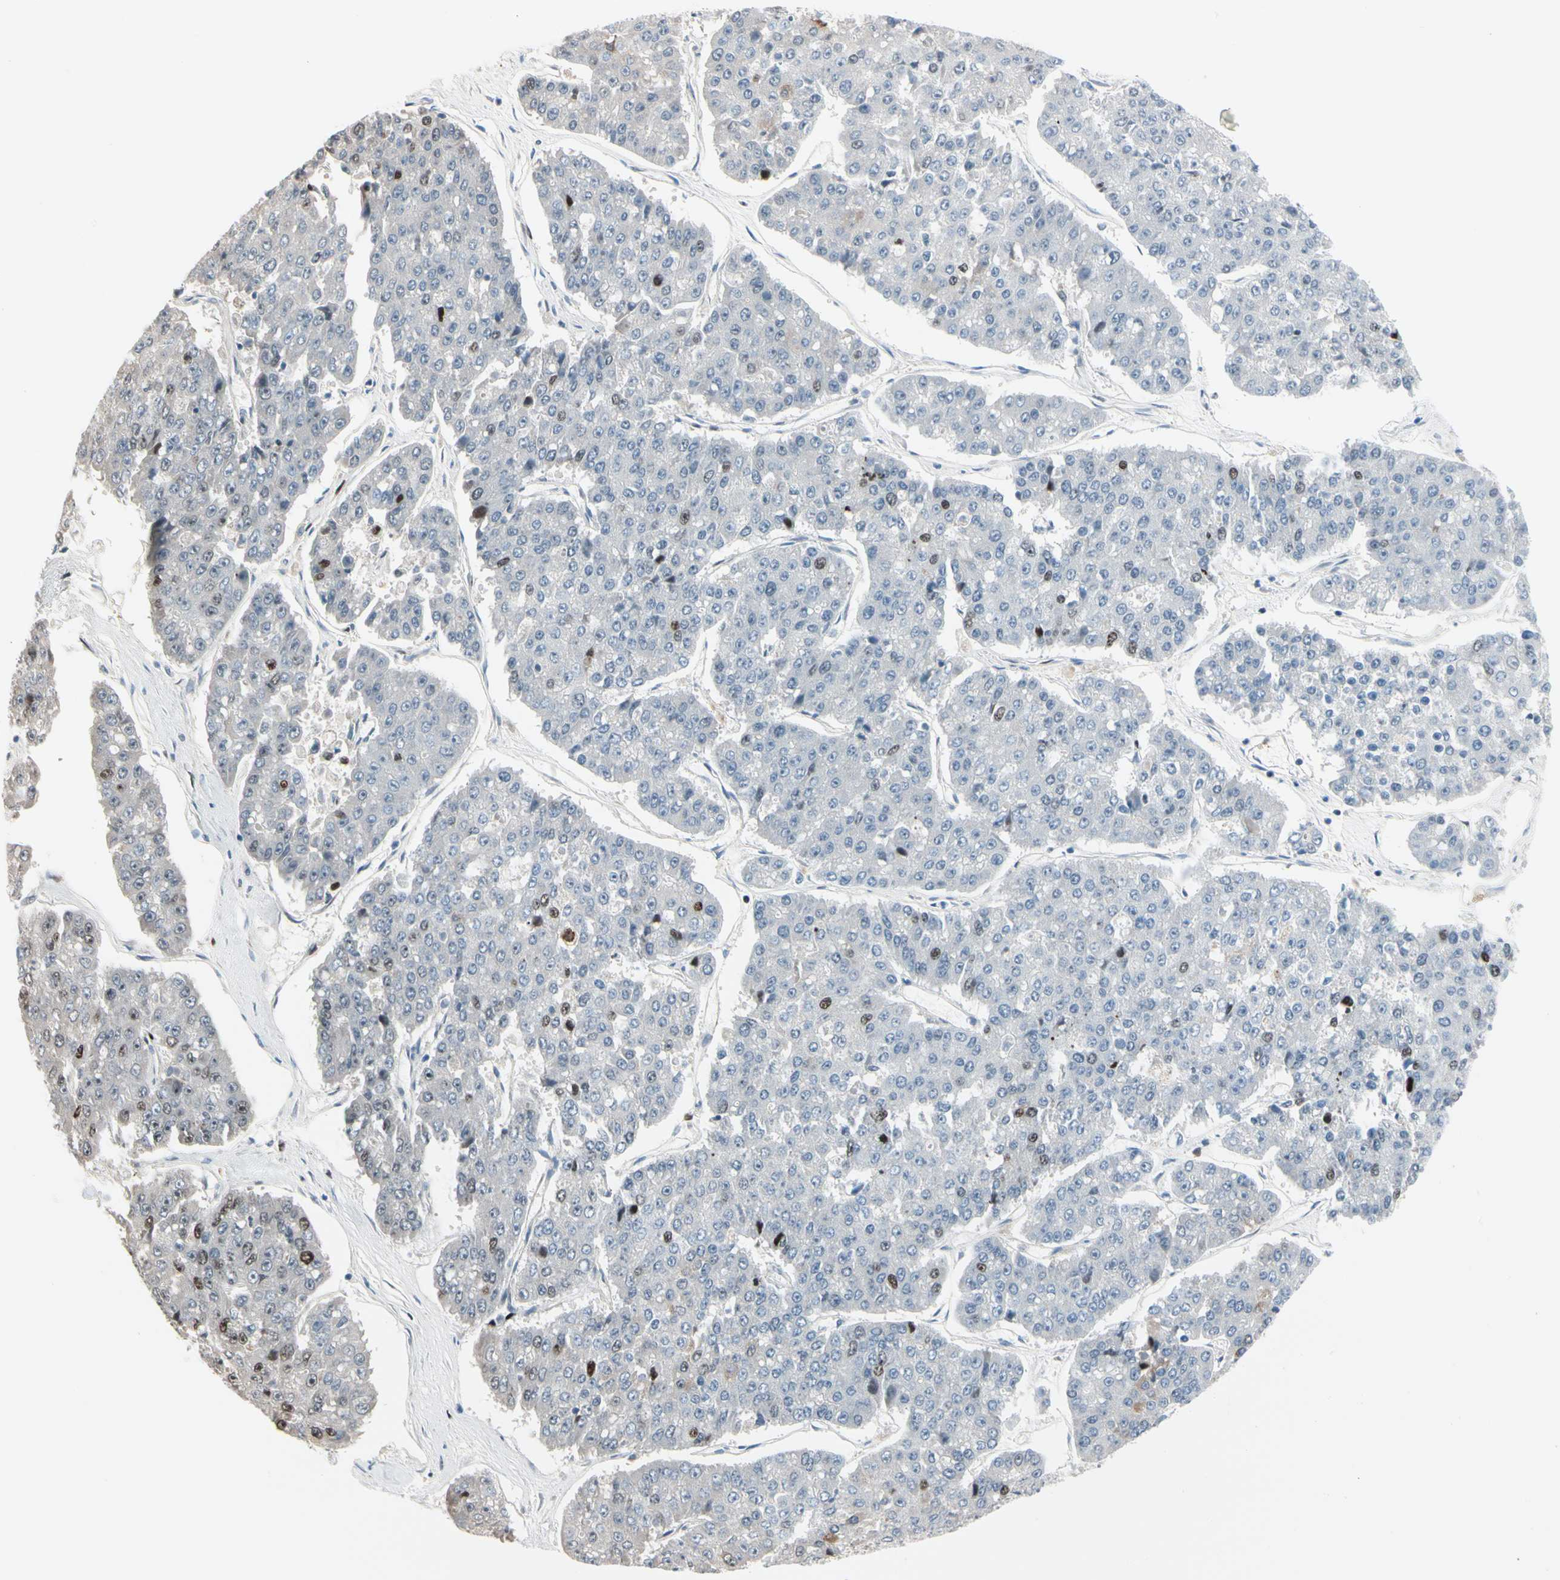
{"staining": {"intensity": "weak", "quantity": "<25%", "location": "nuclear"}, "tissue": "pancreatic cancer", "cell_type": "Tumor cells", "image_type": "cancer", "snomed": [{"axis": "morphology", "description": "Adenocarcinoma, NOS"}, {"axis": "topography", "description": "Pancreas"}], "caption": "Immunohistochemistry of pancreatic cancer (adenocarcinoma) reveals no expression in tumor cells.", "gene": "FOXO3", "patient": {"sex": "male", "age": 50}}